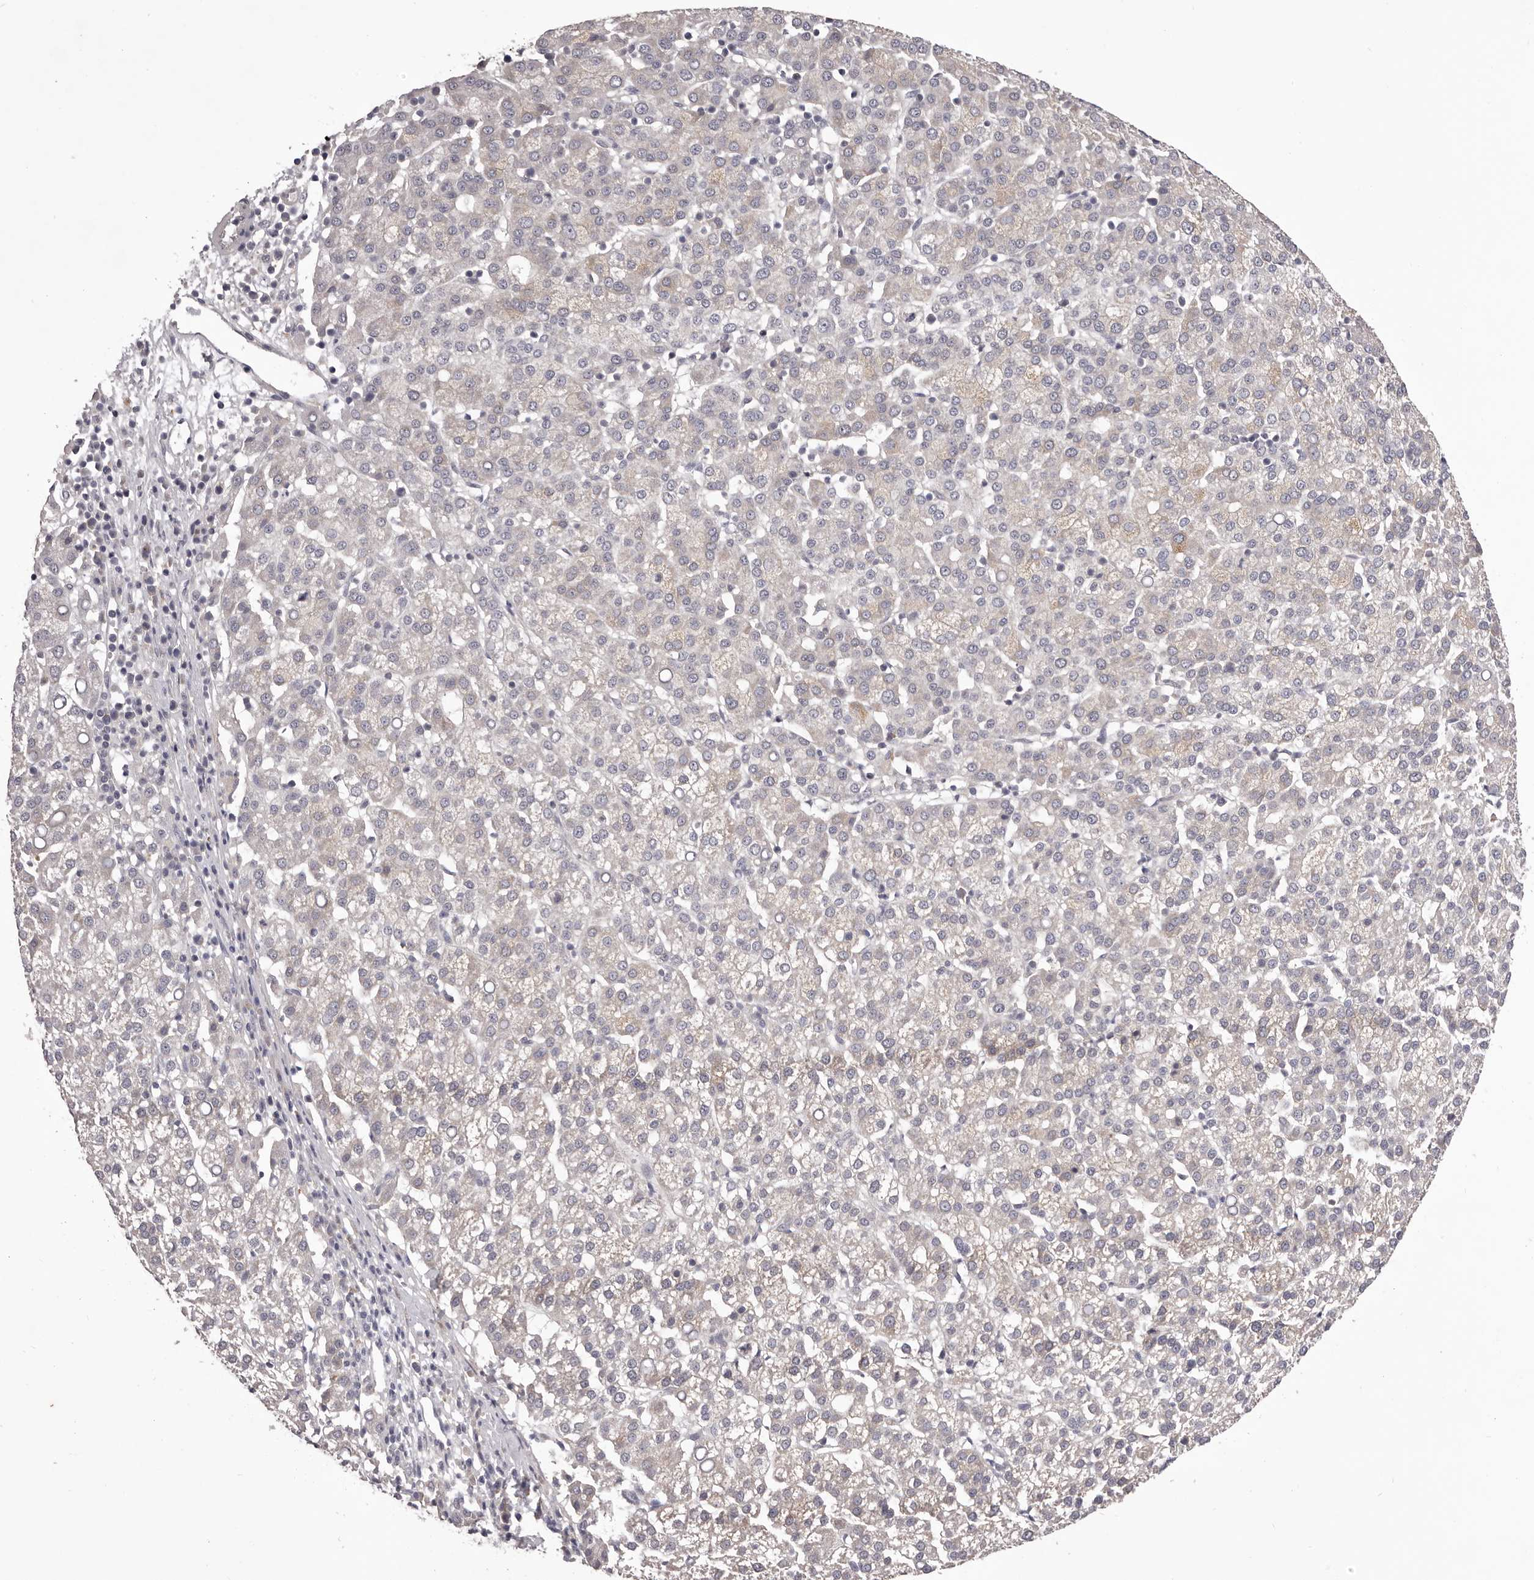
{"staining": {"intensity": "weak", "quantity": "<25%", "location": "cytoplasmic/membranous"}, "tissue": "liver cancer", "cell_type": "Tumor cells", "image_type": "cancer", "snomed": [{"axis": "morphology", "description": "Carcinoma, Hepatocellular, NOS"}, {"axis": "topography", "description": "Liver"}], "caption": "This is a photomicrograph of IHC staining of liver hepatocellular carcinoma, which shows no staining in tumor cells.", "gene": "PNRC1", "patient": {"sex": "female", "age": 58}}